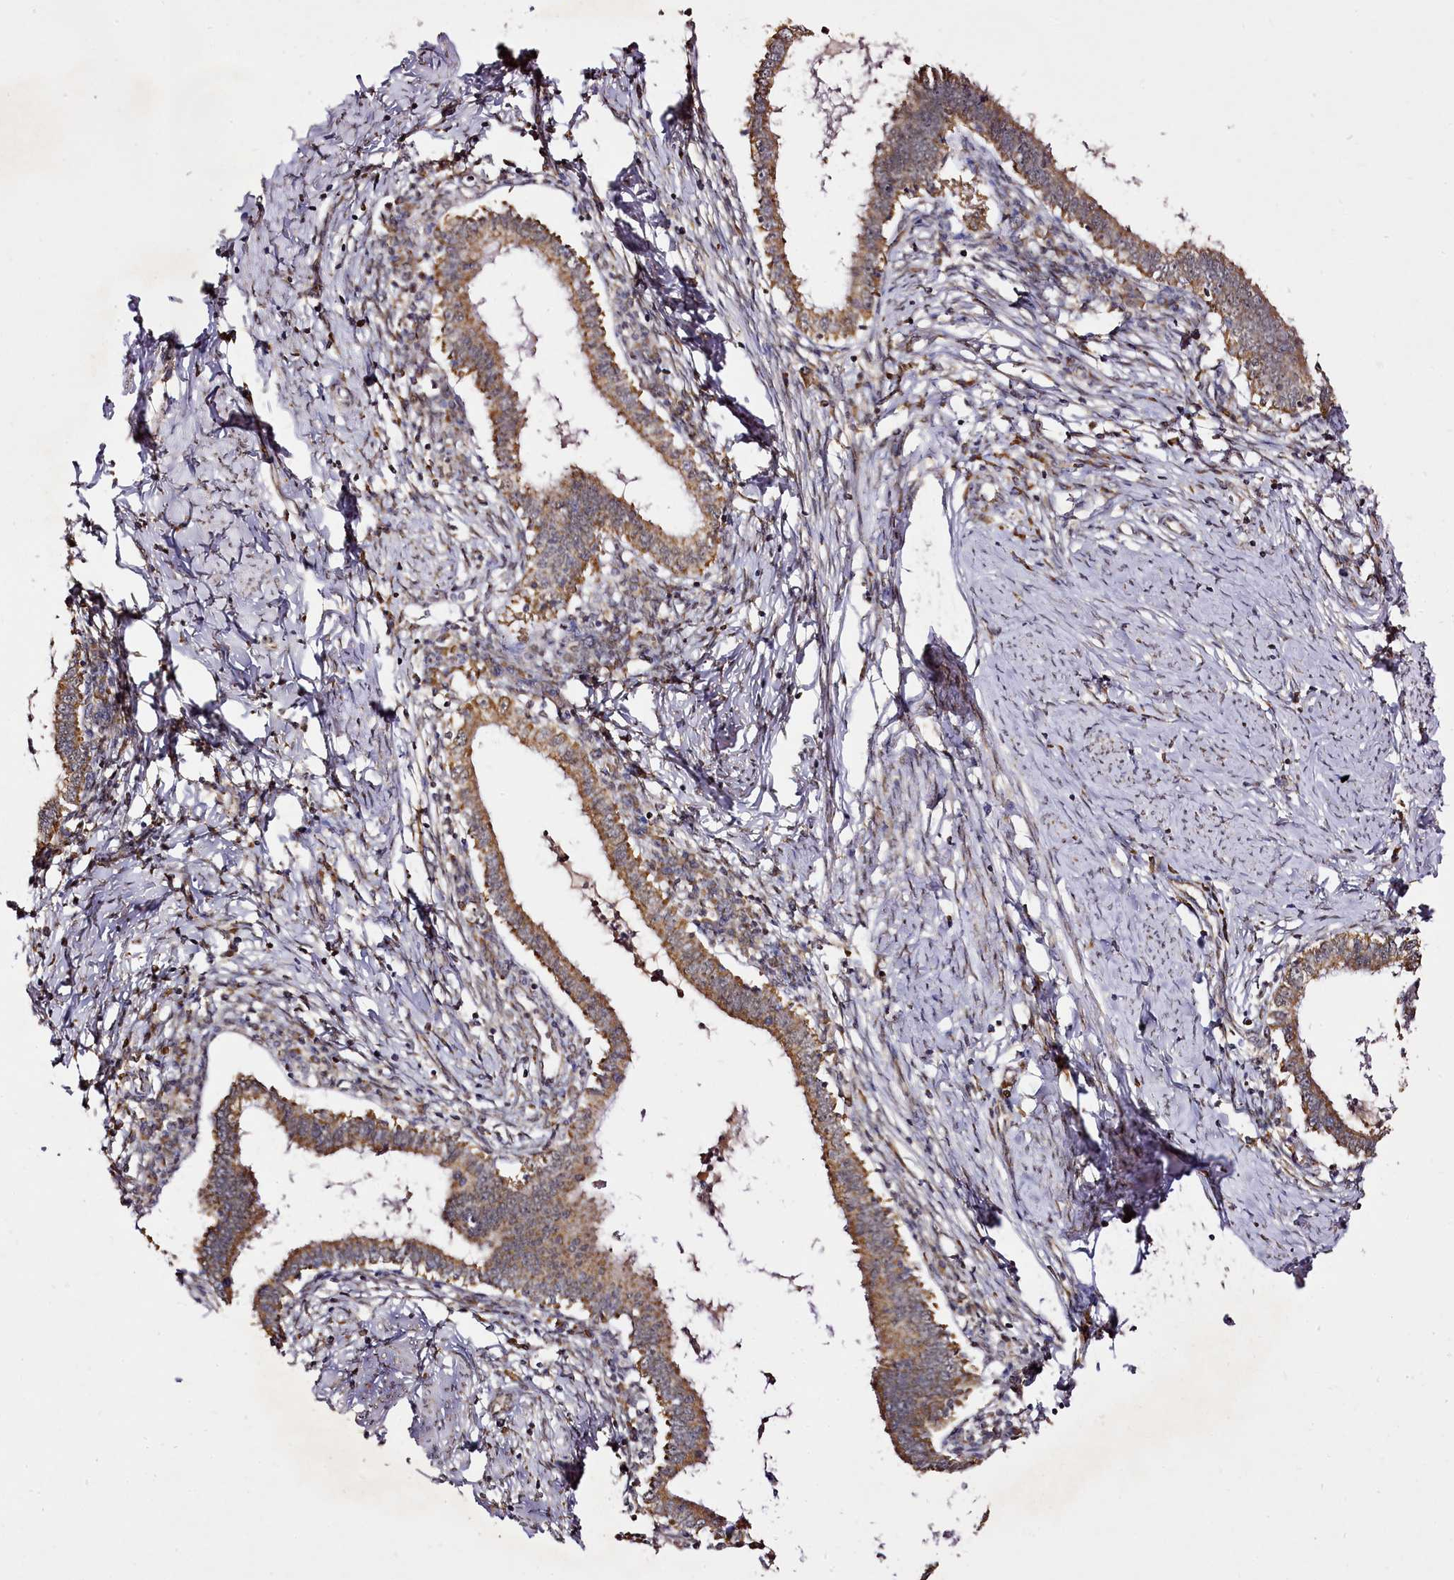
{"staining": {"intensity": "moderate", "quantity": ">75%", "location": "cytoplasmic/membranous"}, "tissue": "cervical cancer", "cell_type": "Tumor cells", "image_type": "cancer", "snomed": [{"axis": "morphology", "description": "Adenocarcinoma, NOS"}, {"axis": "topography", "description": "Cervix"}], "caption": "The micrograph exhibits immunohistochemical staining of cervical cancer (adenocarcinoma). There is moderate cytoplasmic/membranous expression is seen in about >75% of tumor cells.", "gene": "EDIL3", "patient": {"sex": "female", "age": 36}}